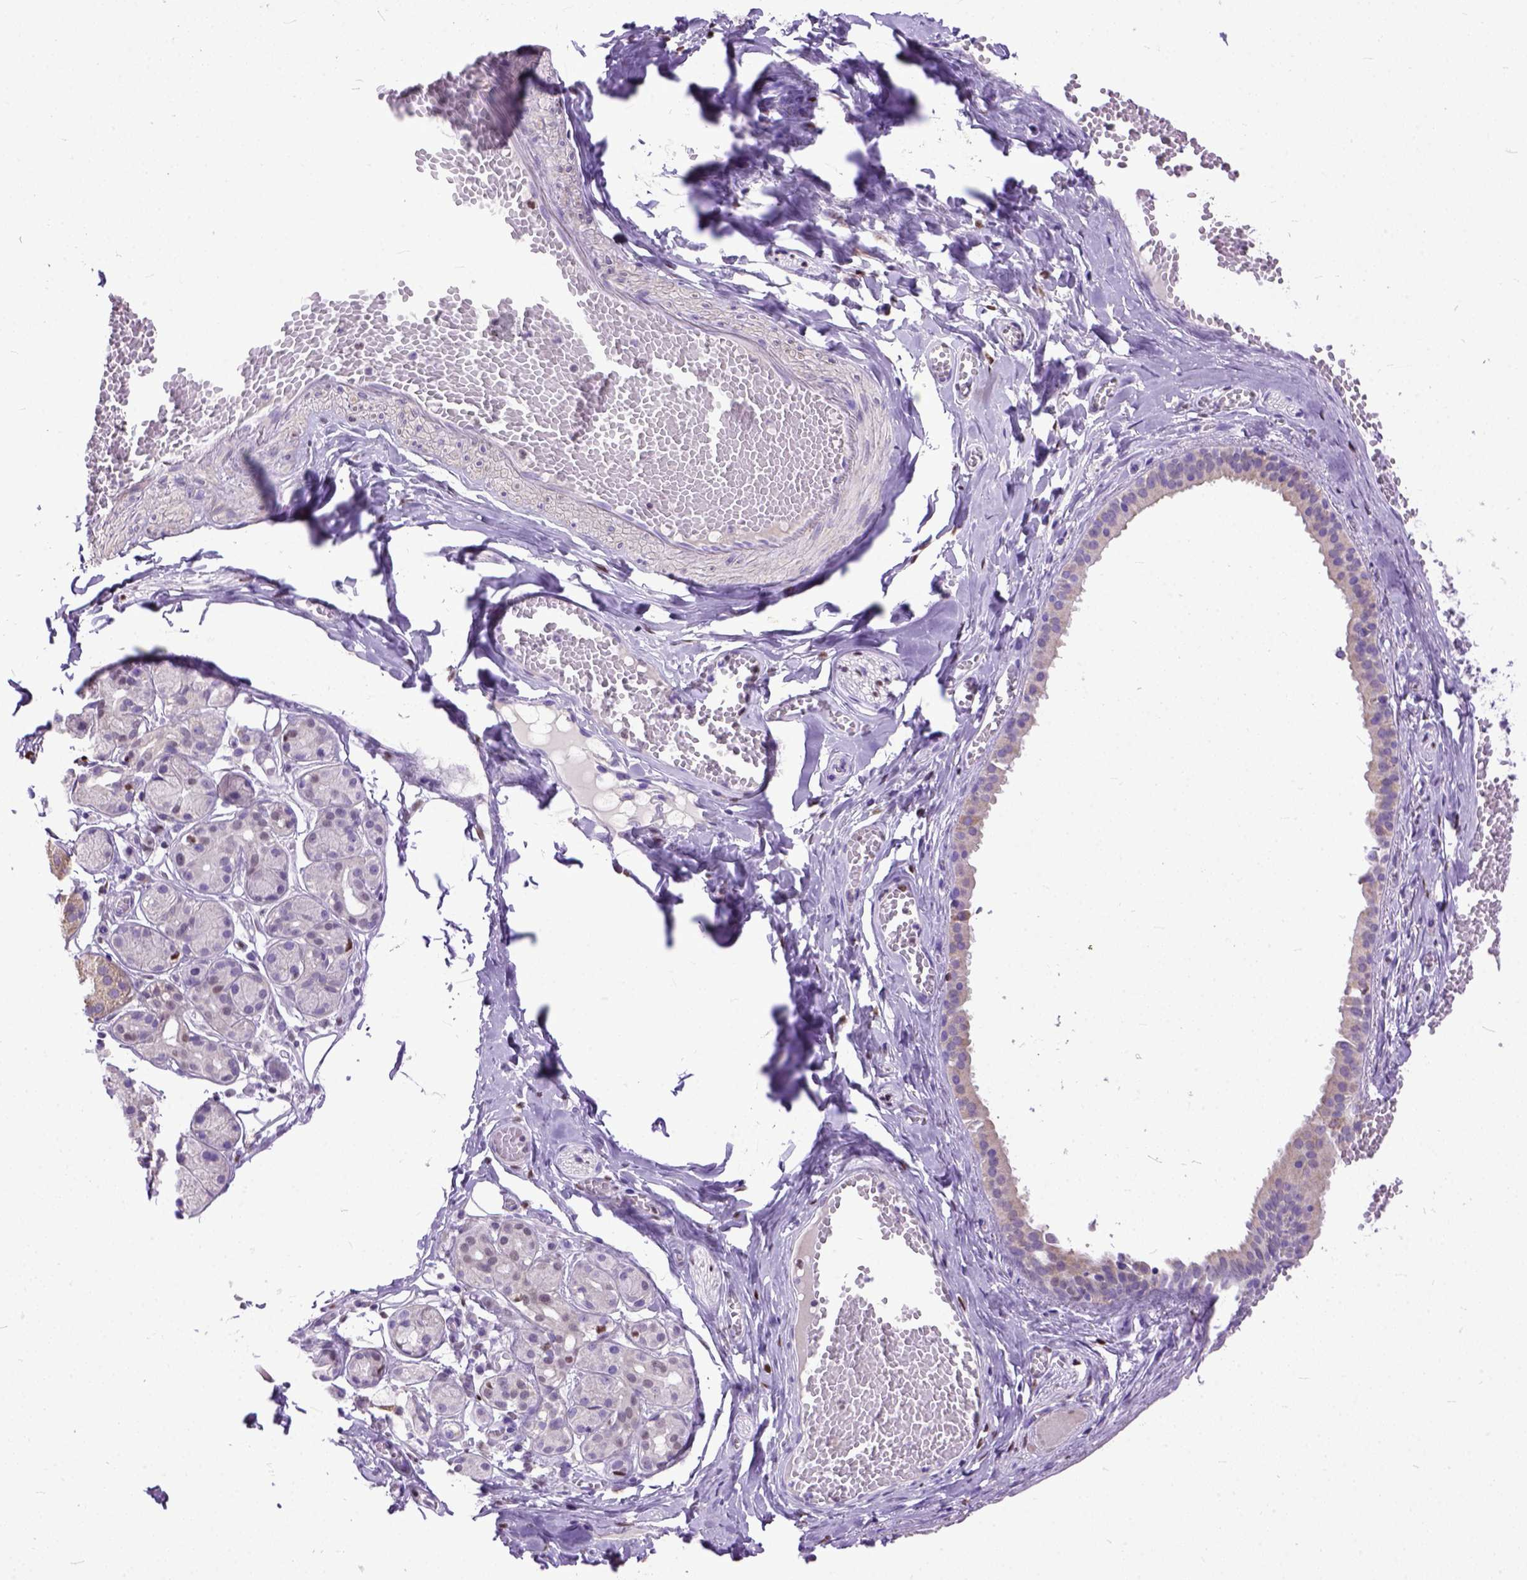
{"staining": {"intensity": "weak", "quantity": "25%-75%", "location": "cytoplasmic/membranous"}, "tissue": "salivary gland", "cell_type": "Glandular cells", "image_type": "normal", "snomed": [{"axis": "morphology", "description": "Normal tissue, NOS"}, {"axis": "topography", "description": "Salivary gland"}, {"axis": "topography", "description": "Peripheral nerve tissue"}], "caption": "Immunohistochemical staining of normal human salivary gland reveals weak cytoplasmic/membranous protein staining in about 25%-75% of glandular cells.", "gene": "CRB1", "patient": {"sex": "male", "age": 71}}